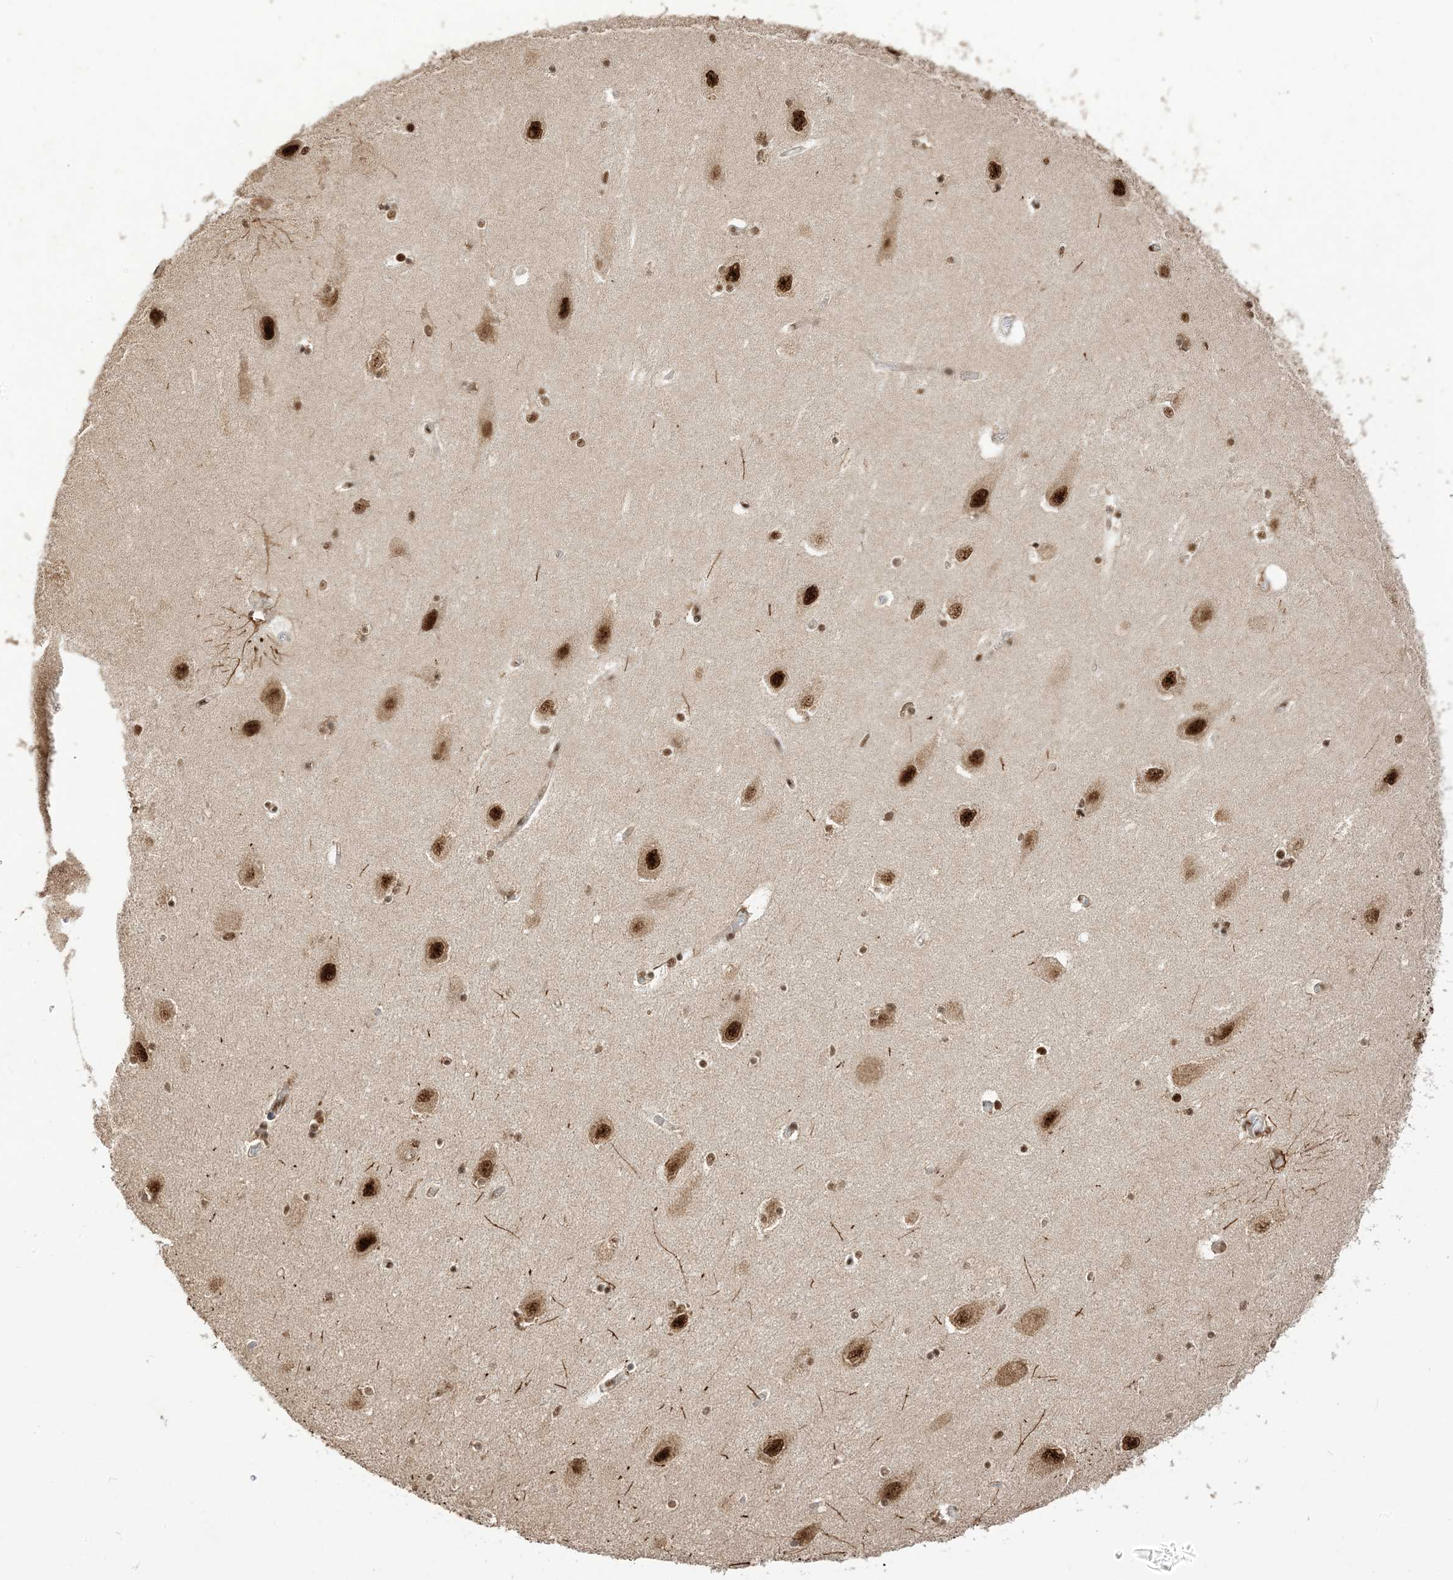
{"staining": {"intensity": "moderate", "quantity": ">75%", "location": "nuclear"}, "tissue": "hippocampus", "cell_type": "Glial cells", "image_type": "normal", "snomed": [{"axis": "morphology", "description": "Normal tissue, NOS"}, {"axis": "topography", "description": "Hippocampus"}], "caption": "IHC micrograph of normal human hippocampus stained for a protein (brown), which demonstrates medium levels of moderate nuclear expression in about >75% of glial cells.", "gene": "ARGLU1", "patient": {"sex": "female", "age": 54}}